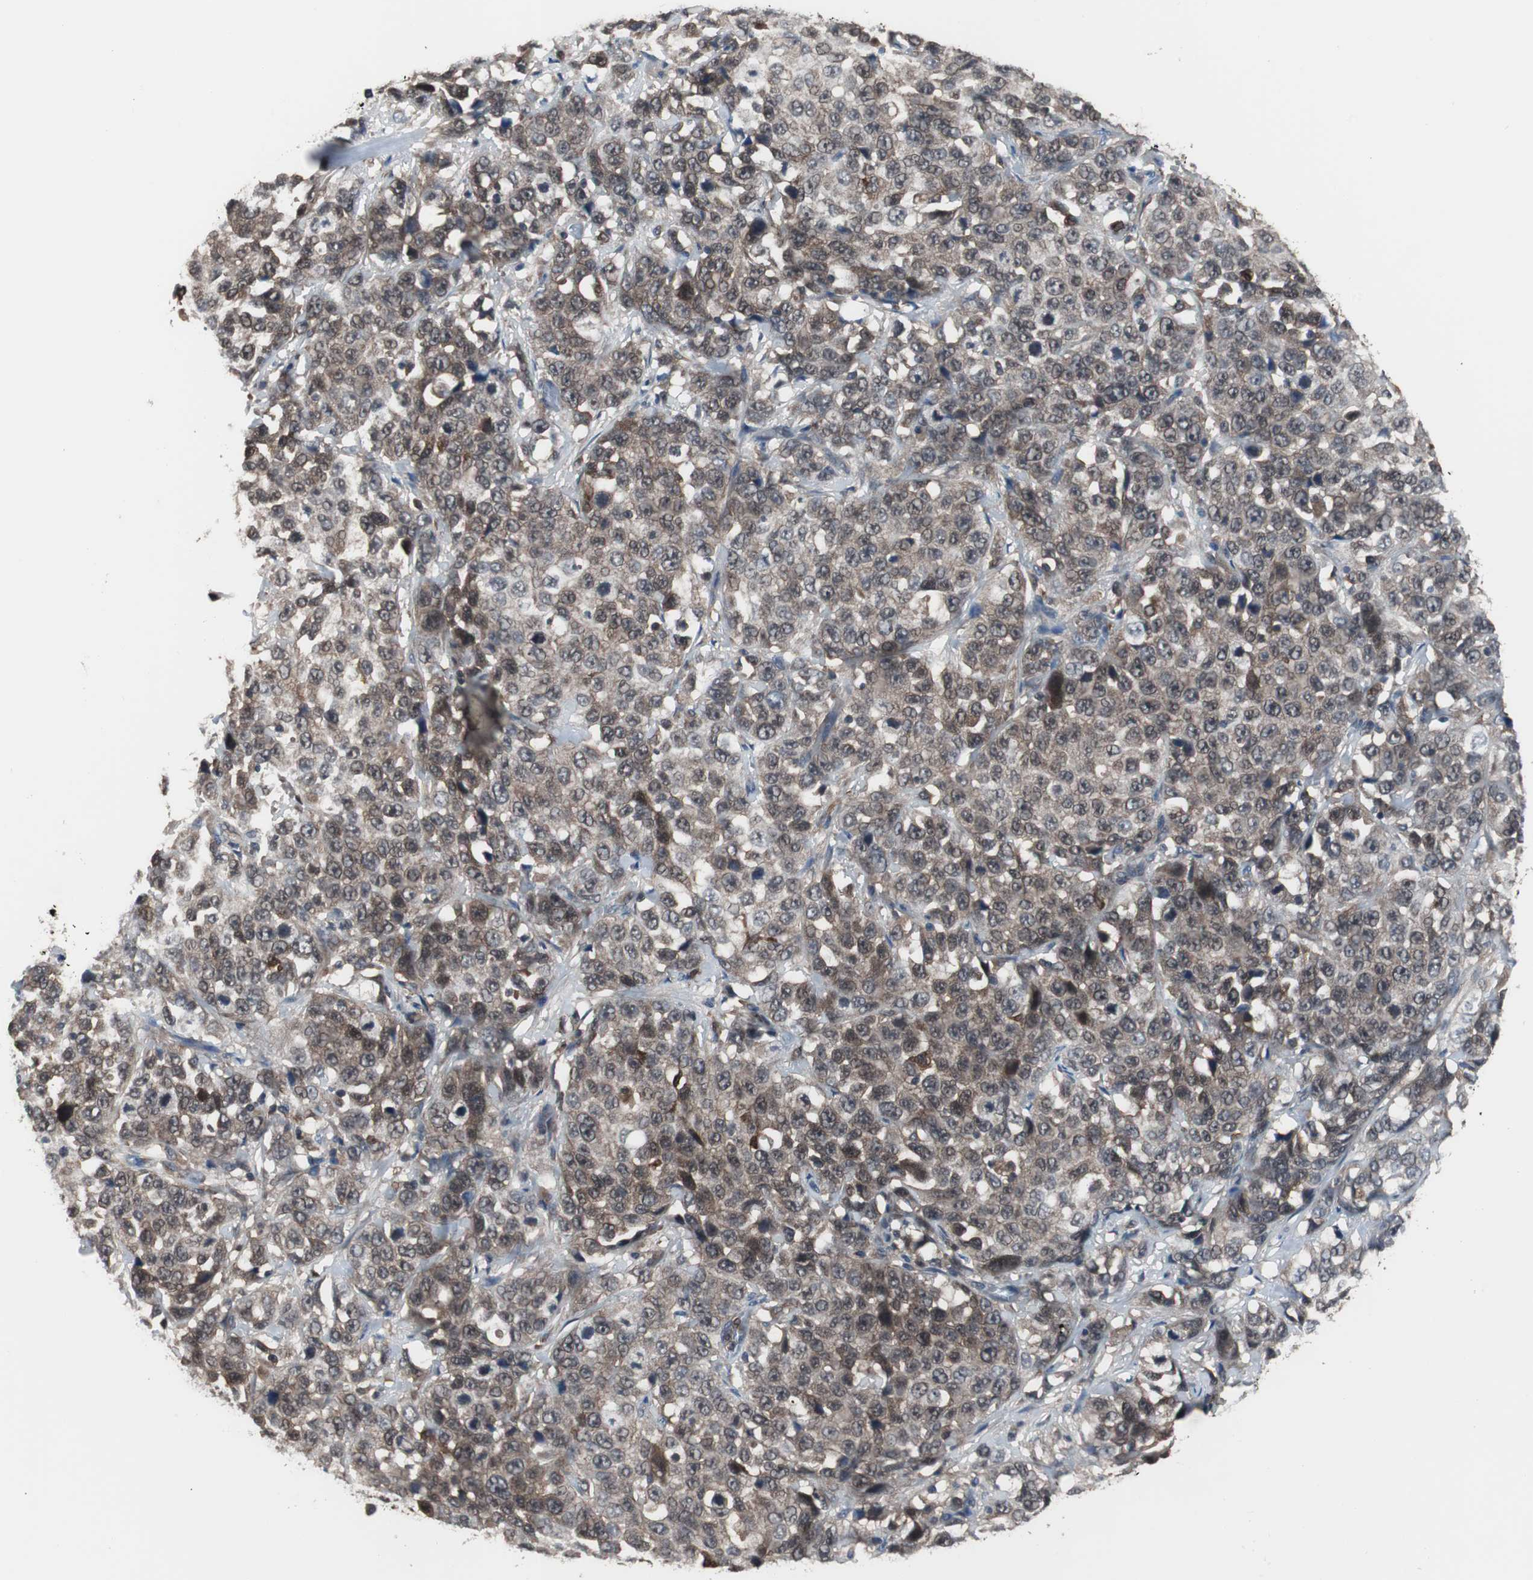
{"staining": {"intensity": "weak", "quantity": ">75%", "location": "cytoplasmic/membranous"}, "tissue": "stomach cancer", "cell_type": "Tumor cells", "image_type": "cancer", "snomed": [{"axis": "morphology", "description": "Normal tissue, NOS"}, {"axis": "morphology", "description": "Adenocarcinoma, NOS"}, {"axis": "topography", "description": "Stomach"}], "caption": "Human stomach adenocarcinoma stained with a brown dye demonstrates weak cytoplasmic/membranous positive positivity in approximately >75% of tumor cells.", "gene": "PAK1", "patient": {"sex": "male", "age": 48}}